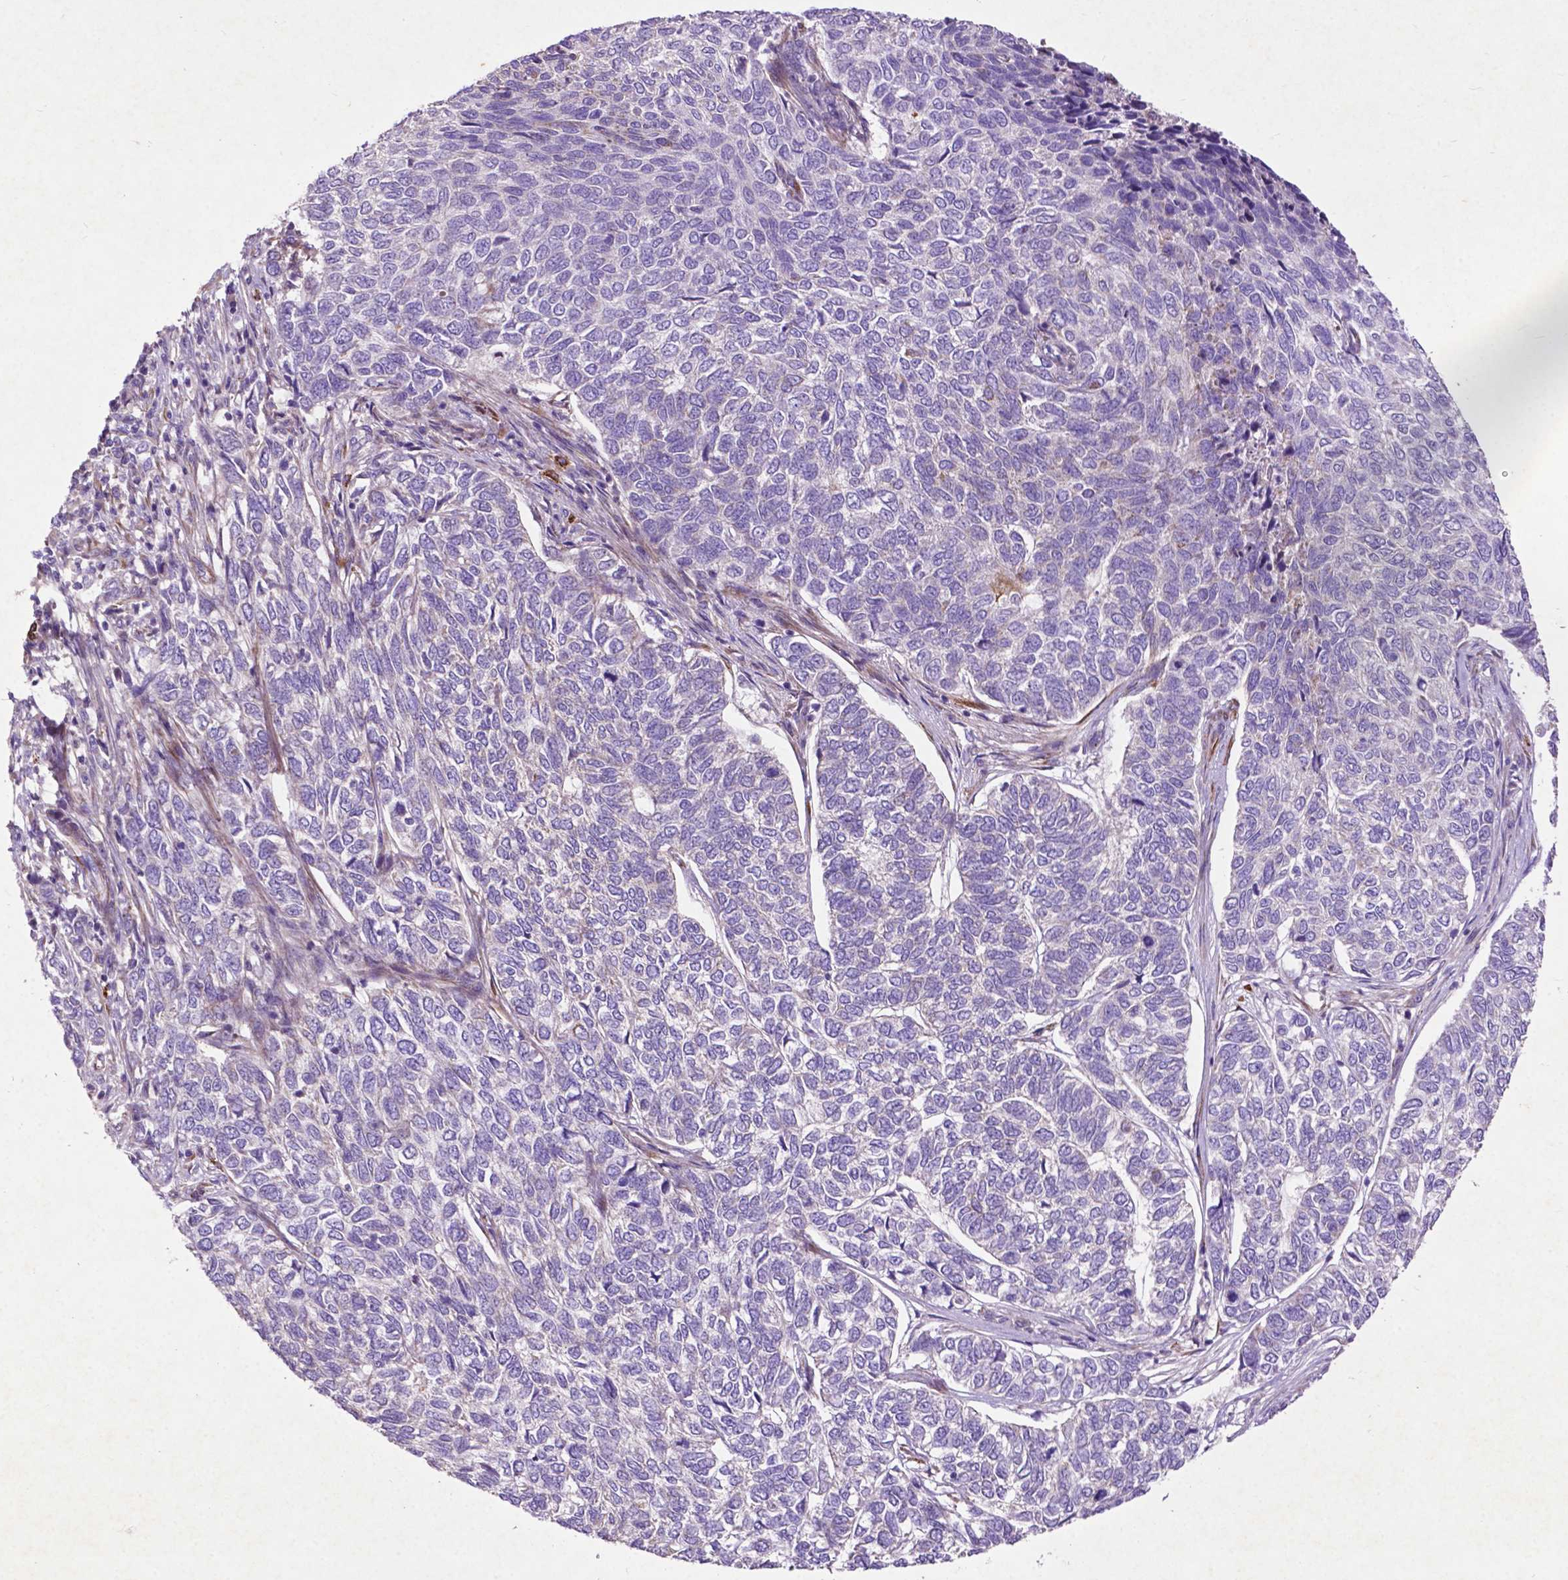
{"staining": {"intensity": "negative", "quantity": "none", "location": "none"}, "tissue": "skin cancer", "cell_type": "Tumor cells", "image_type": "cancer", "snomed": [{"axis": "morphology", "description": "Basal cell carcinoma"}, {"axis": "topography", "description": "Skin"}], "caption": "Immunohistochemistry (IHC) photomicrograph of neoplastic tissue: skin cancer (basal cell carcinoma) stained with DAB shows no significant protein expression in tumor cells. The staining was performed using DAB (3,3'-diaminobenzidine) to visualize the protein expression in brown, while the nuclei were stained in blue with hematoxylin (Magnification: 20x).", "gene": "THEGL", "patient": {"sex": "female", "age": 65}}